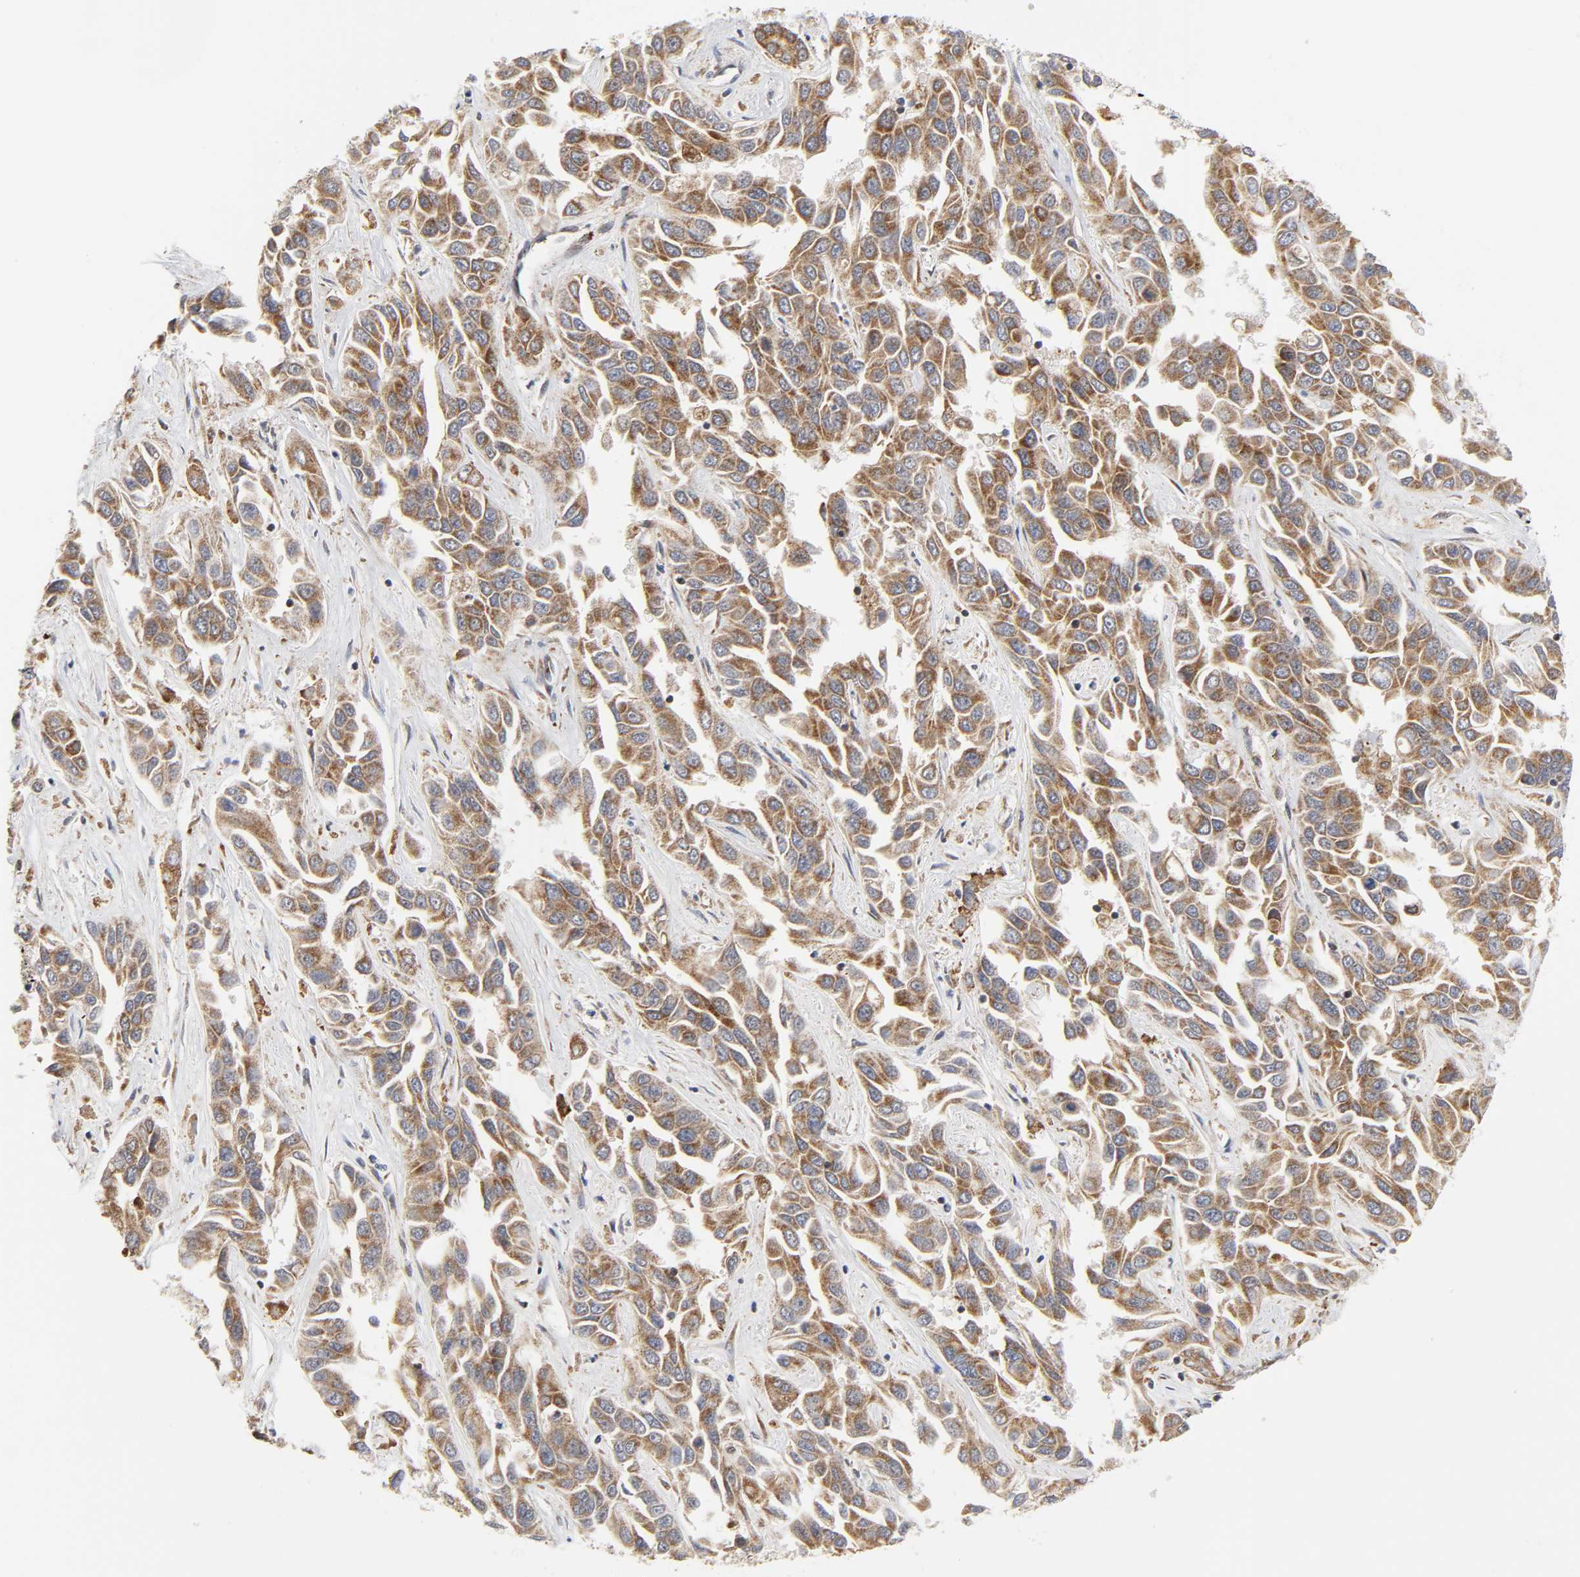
{"staining": {"intensity": "moderate", "quantity": ">75%", "location": "cytoplasmic/membranous"}, "tissue": "liver cancer", "cell_type": "Tumor cells", "image_type": "cancer", "snomed": [{"axis": "morphology", "description": "Cholangiocarcinoma"}, {"axis": "topography", "description": "Liver"}], "caption": "Protein expression analysis of human liver cancer (cholangiocarcinoma) reveals moderate cytoplasmic/membranous staining in approximately >75% of tumor cells.", "gene": "BAX", "patient": {"sex": "female", "age": 52}}